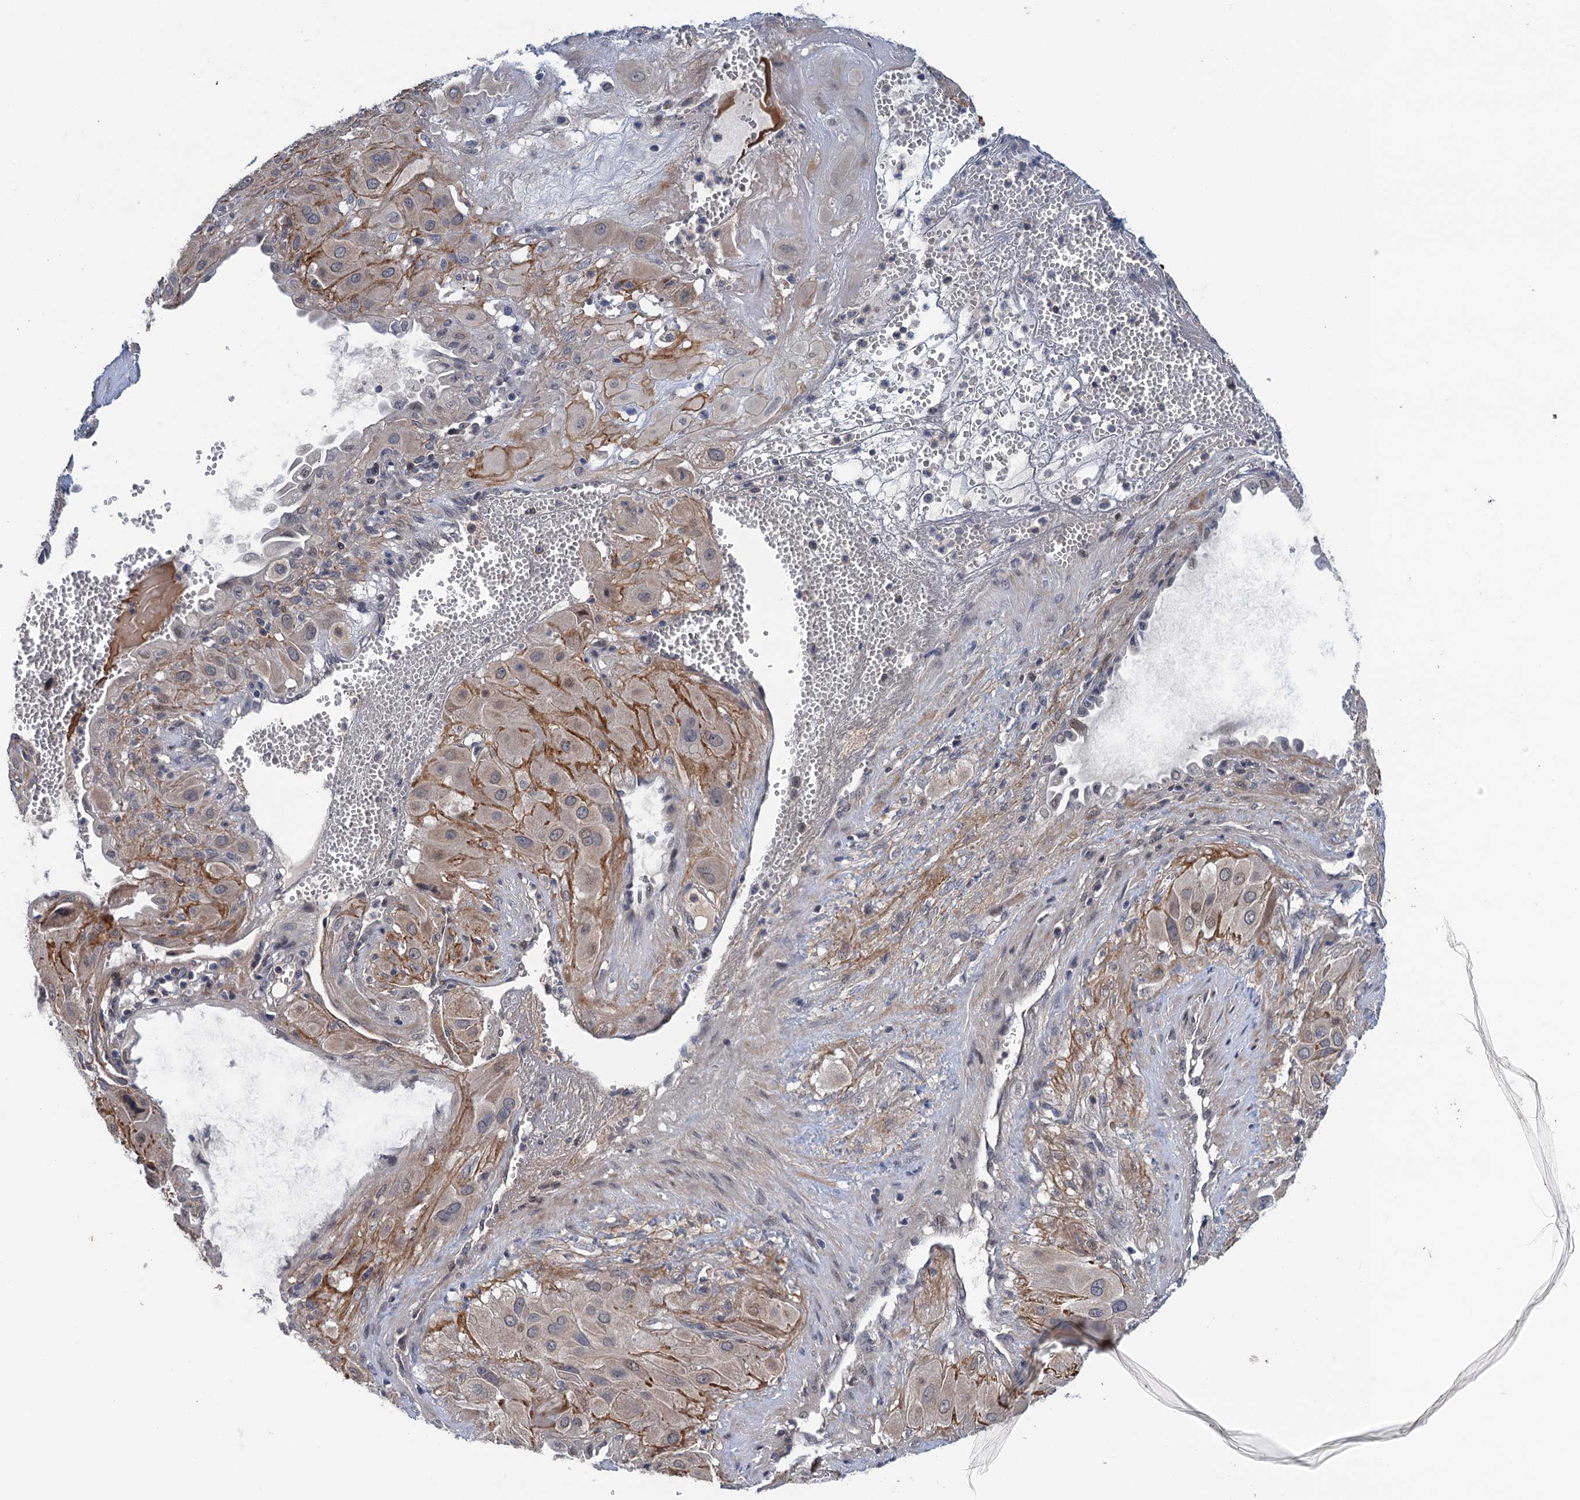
{"staining": {"intensity": "negative", "quantity": "none", "location": "none"}, "tissue": "cervical cancer", "cell_type": "Tumor cells", "image_type": "cancer", "snomed": [{"axis": "morphology", "description": "Squamous cell carcinoma, NOS"}, {"axis": "topography", "description": "Cervix"}], "caption": "This is a photomicrograph of IHC staining of cervical cancer, which shows no staining in tumor cells. (Brightfield microscopy of DAB immunohistochemistry (IHC) at high magnification).", "gene": "MDM1", "patient": {"sex": "female", "age": 34}}